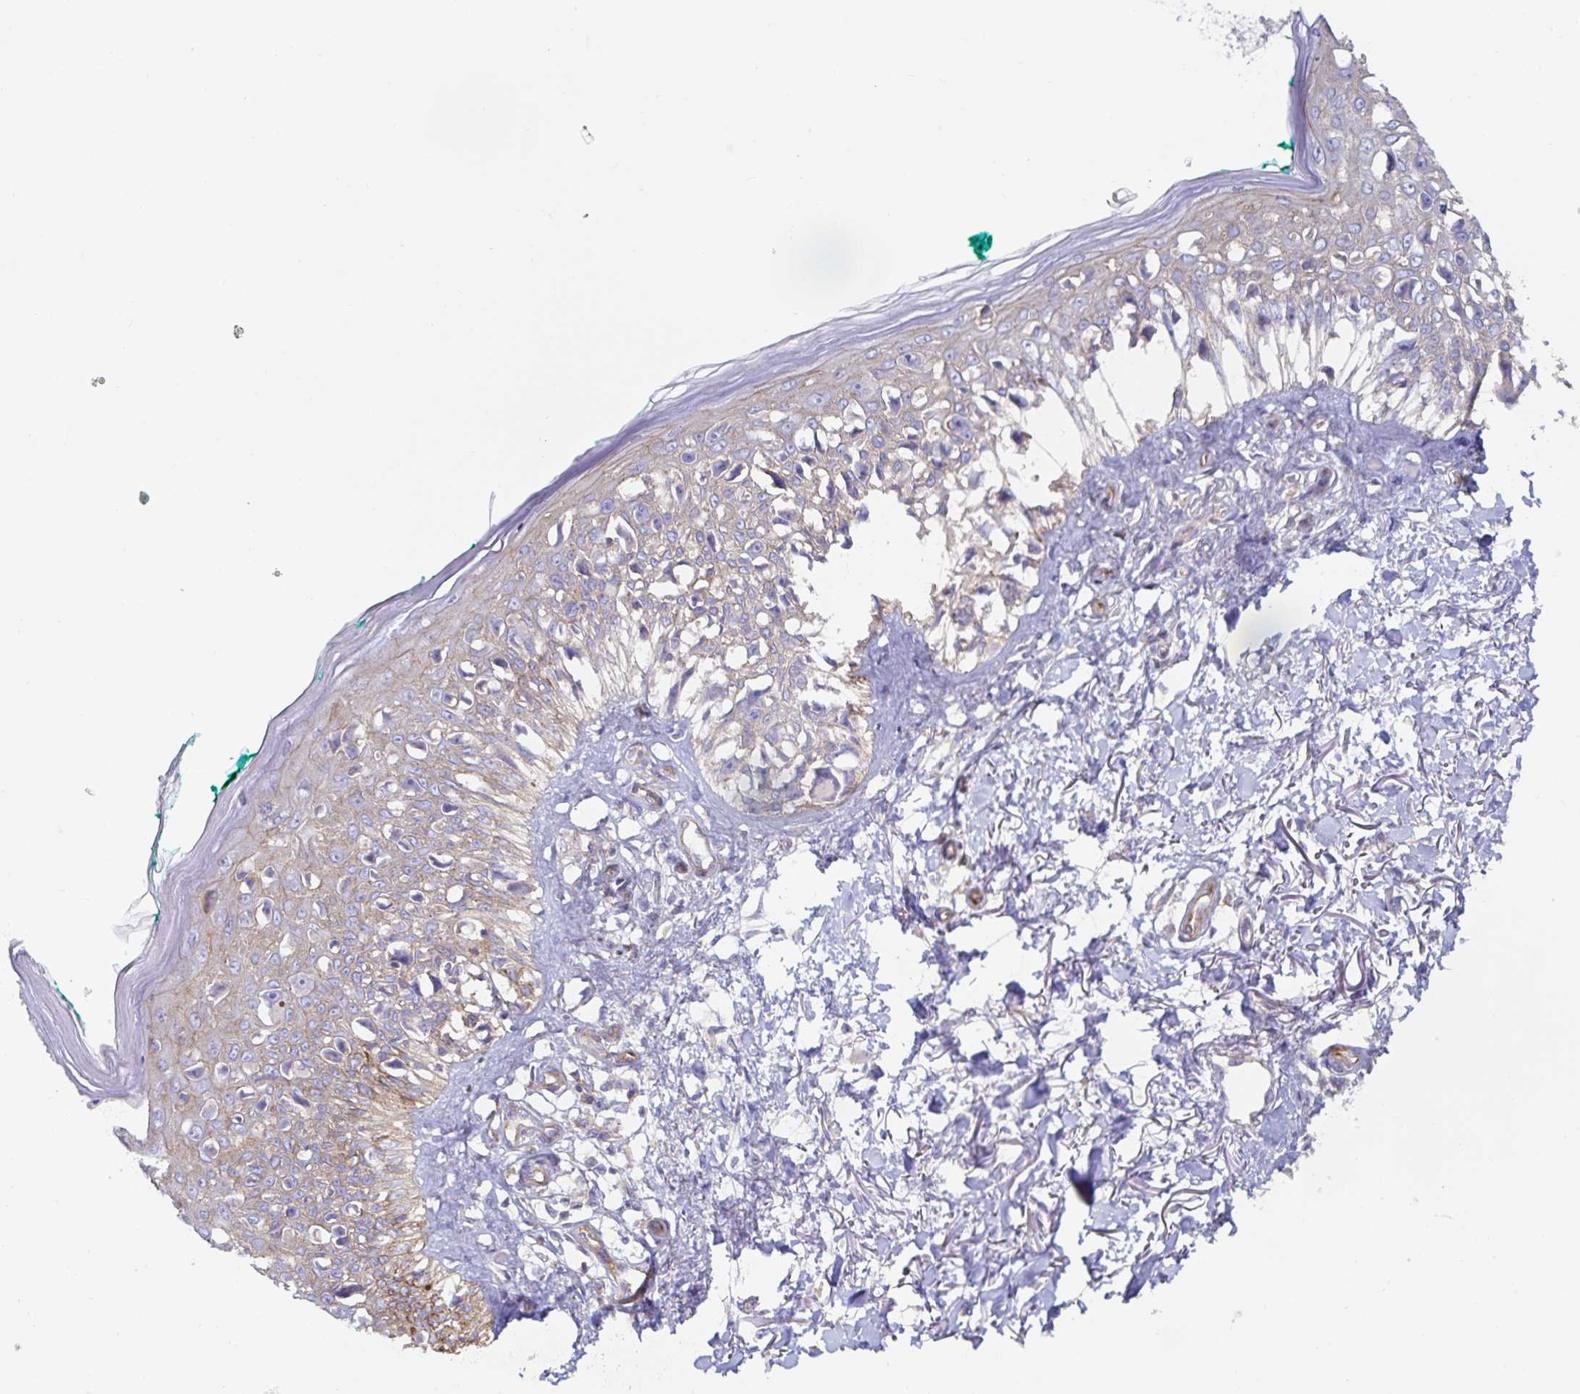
{"staining": {"intensity": "negative", "quantity": "none", "location": "none"}, "tissue": "melanoma", "cell_type": "Tumor cells", "image_type": "cancer", "snomed": [{"axis": "morphology", "description": "Malignant melanoma, NOS"}, {"axis": "topography", "description": "Skin"}], "caption": "The photomicrograph displays no significant expression in tumor cells of malignant melanoma. Brightfield microscopy of immunohistochemistry (IHC) stained with DAB (3,3'-diaminobenzidine) (brown) and hematoxylin (blue), captured at high magnification.", "gene": "METTL22", "patient": {"sex": "male", "age": 73}}